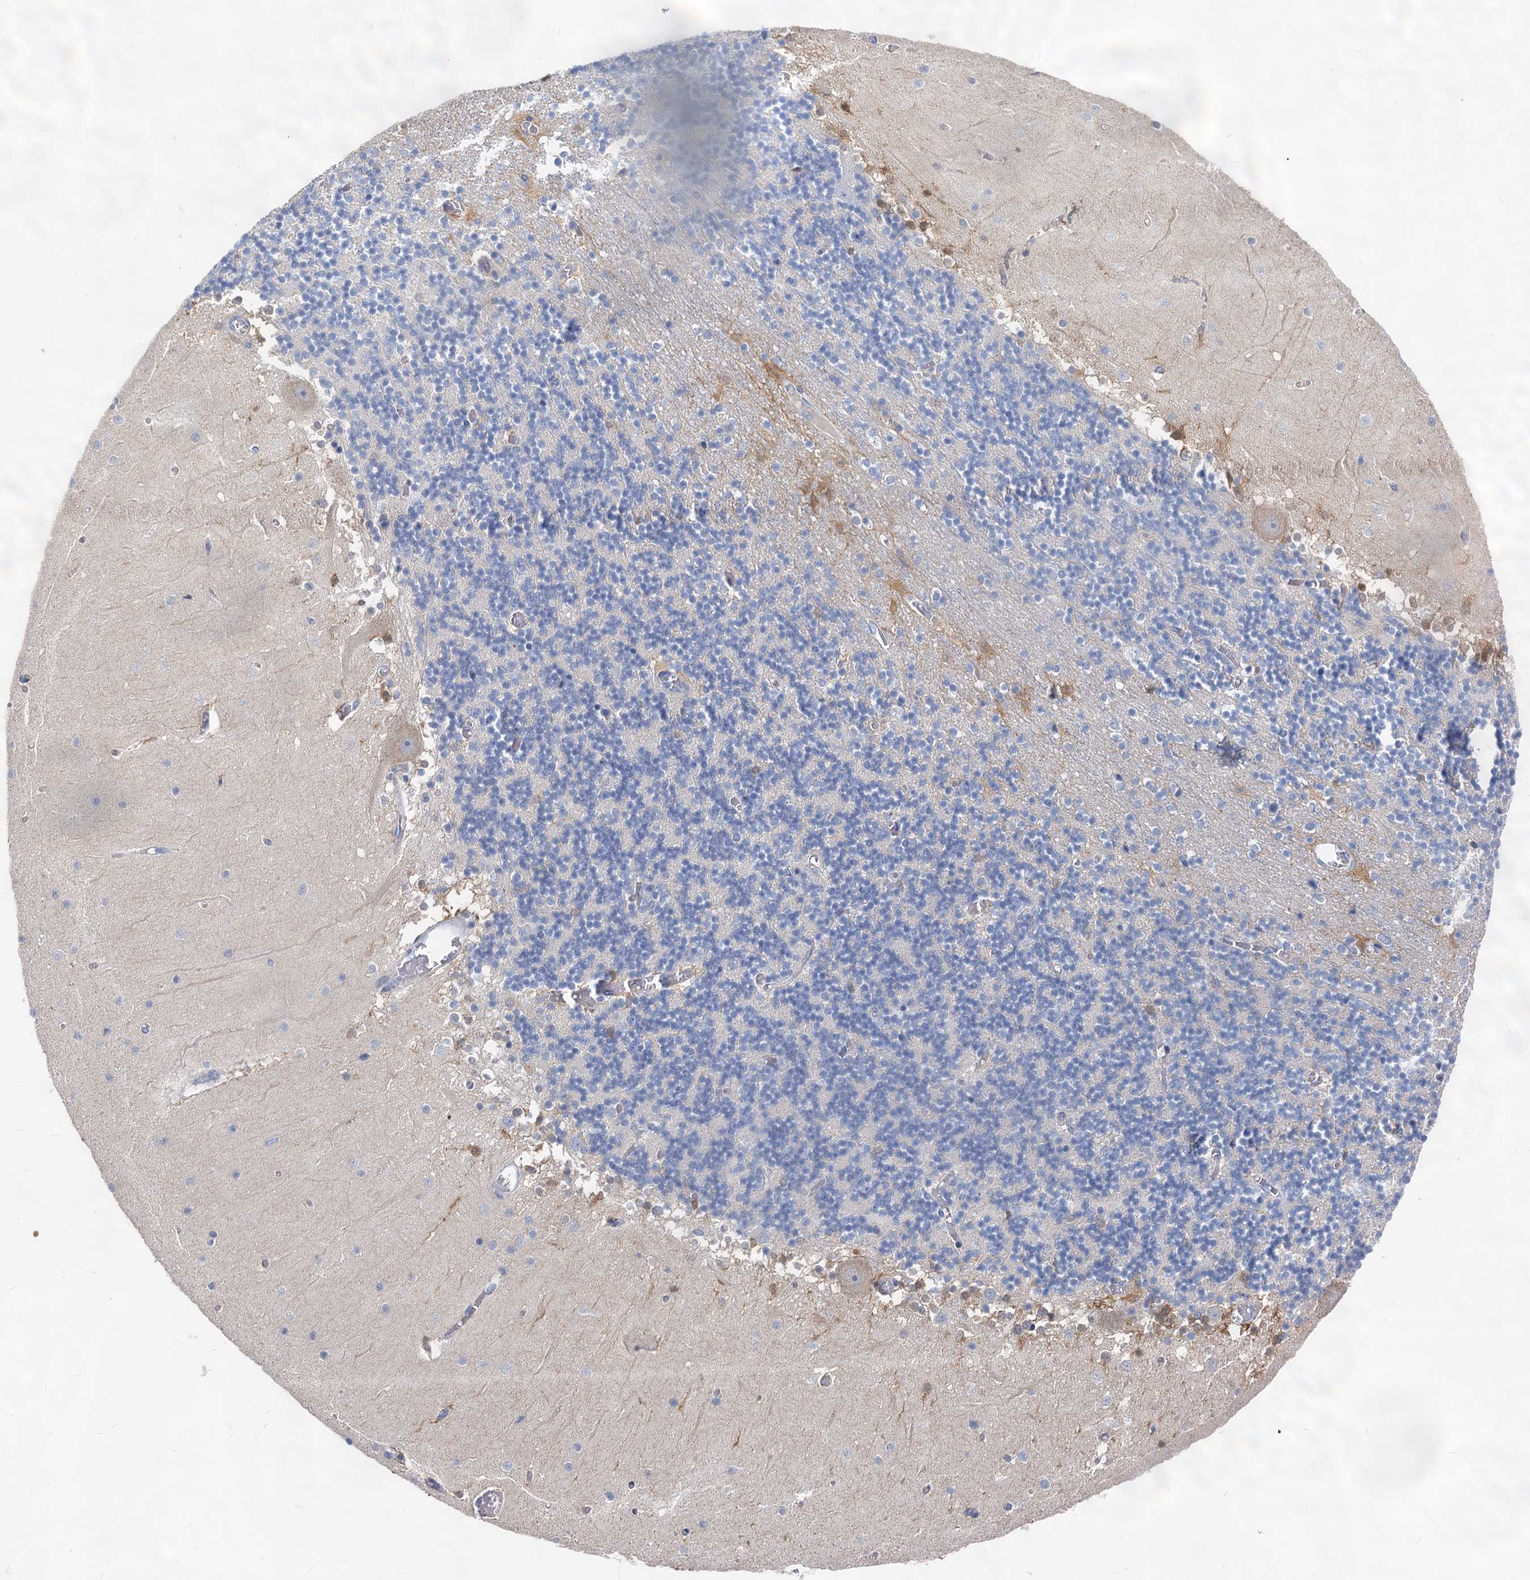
{"staining": {"intensity": "moderate", "quantity": "<25%", "location": "cytoplasmic/membranous"}, "tissue": "cerebellum", "cell_type": "Cells in granular layer", "image_type": "normal", "snomed": [{"axis": "morphology", "description": "Normal tissue, NOS"}, {"axis": "topography", "description": "Cerebellum"}], "caption": "The histopathology image exhibits staining of normal cerebellum, revealing moderate cytoplasmic/membranous protein positivity (brown color) within cells in granular layer.", "gene": "GSTM3", "patient": {"sex": "female", "age": 28}}